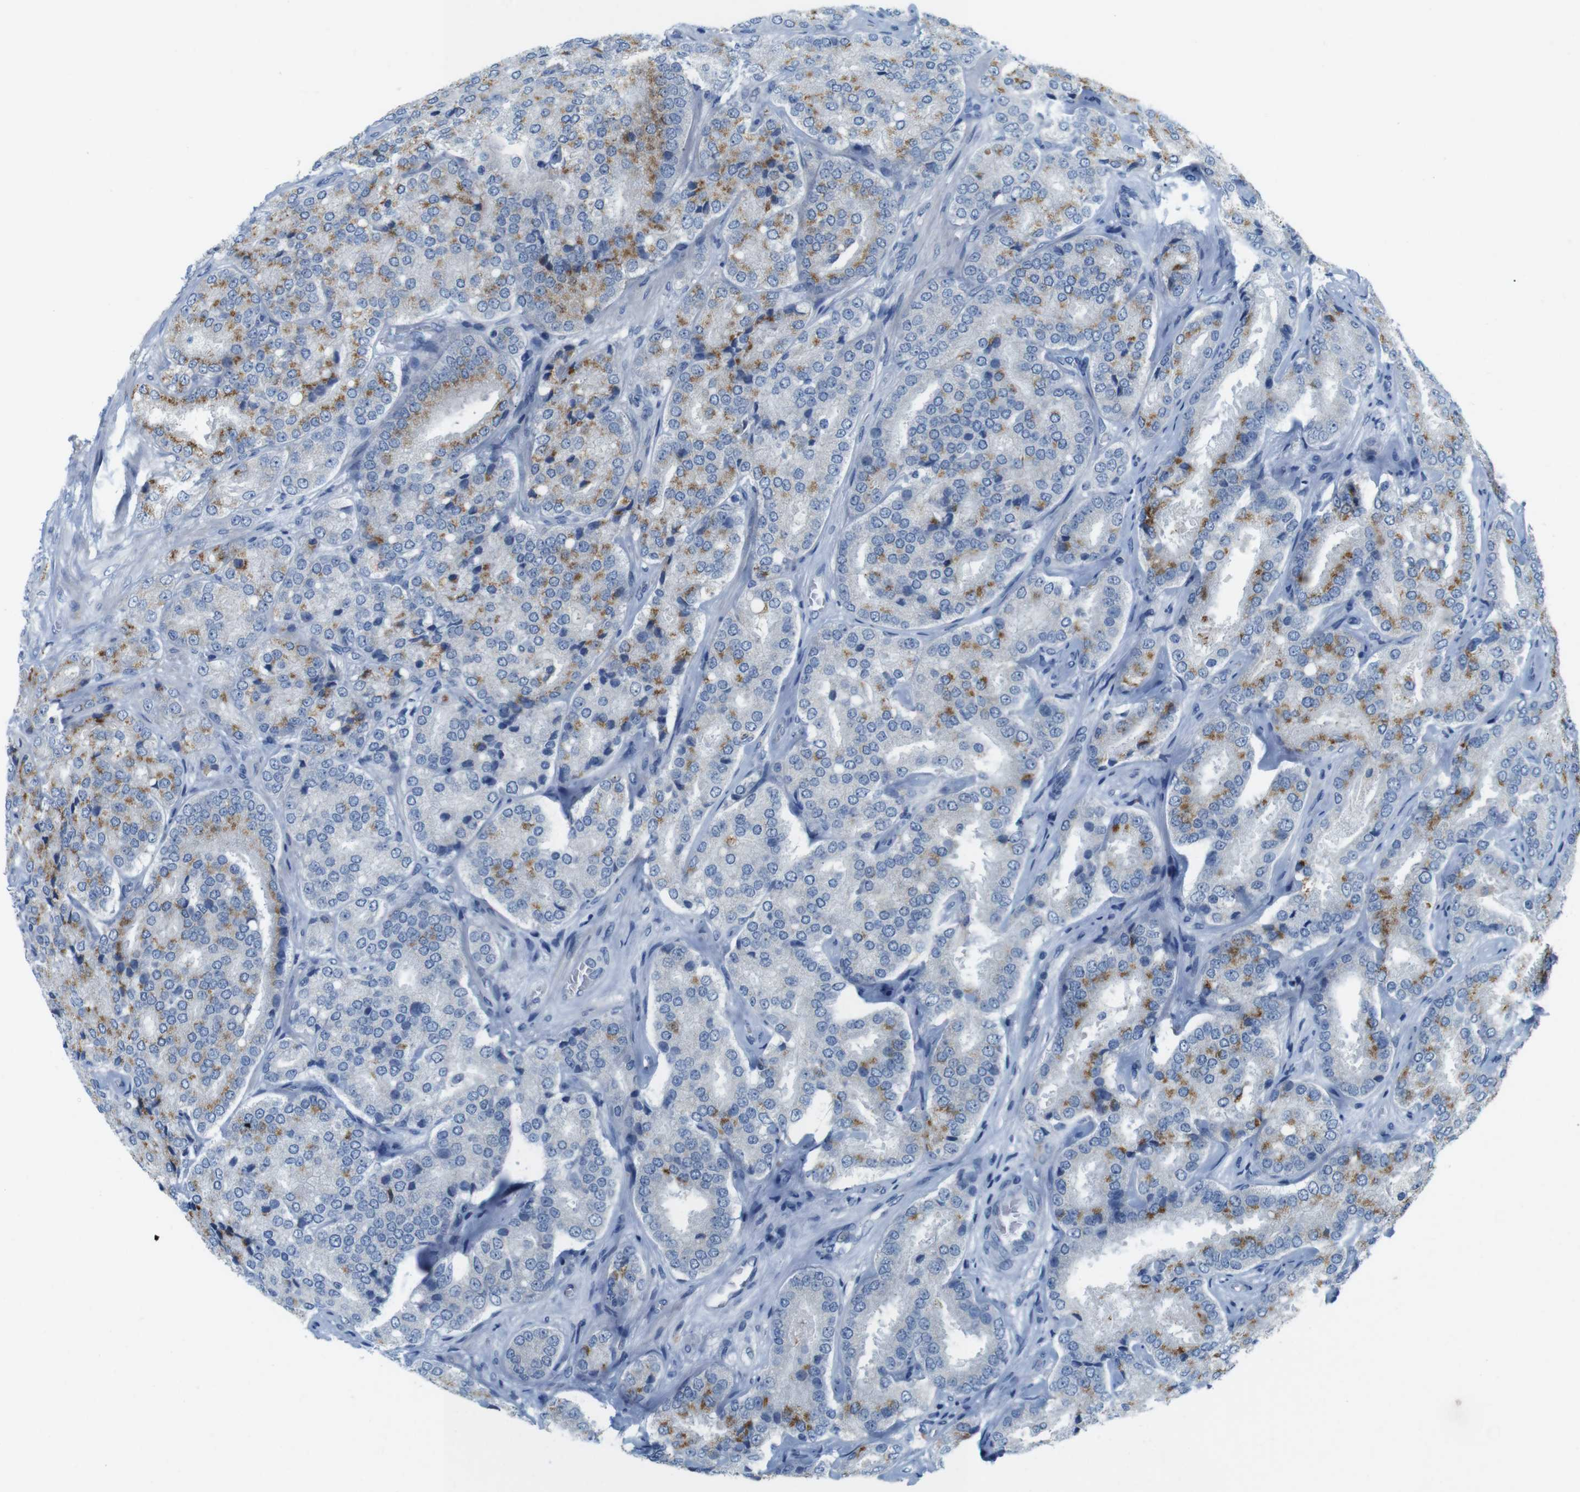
{"staining": {"intensity": "moderate", "quantity": "25%-75%", "location": "cytoplasmic/membranous"}, "tissue": "prostate cancer", "cell_type": "Tumor cells", "image_type": "cancer", "snomed": [{"axis": "morphology", "description": "Adenocarcinoma, High grade"}, {"axis": "topography", "description": "Prostate"}], "caption": "Protein staining of prostate cancer tissue exhibits moderate cytoplasmic/membranous positivity in about 25%-75% of tumor cells. (Brightfield microscopy of DAB IHC at high magnification).", "gene": "GOLGA2", "patient": {"sex": "male", "age": 65}}